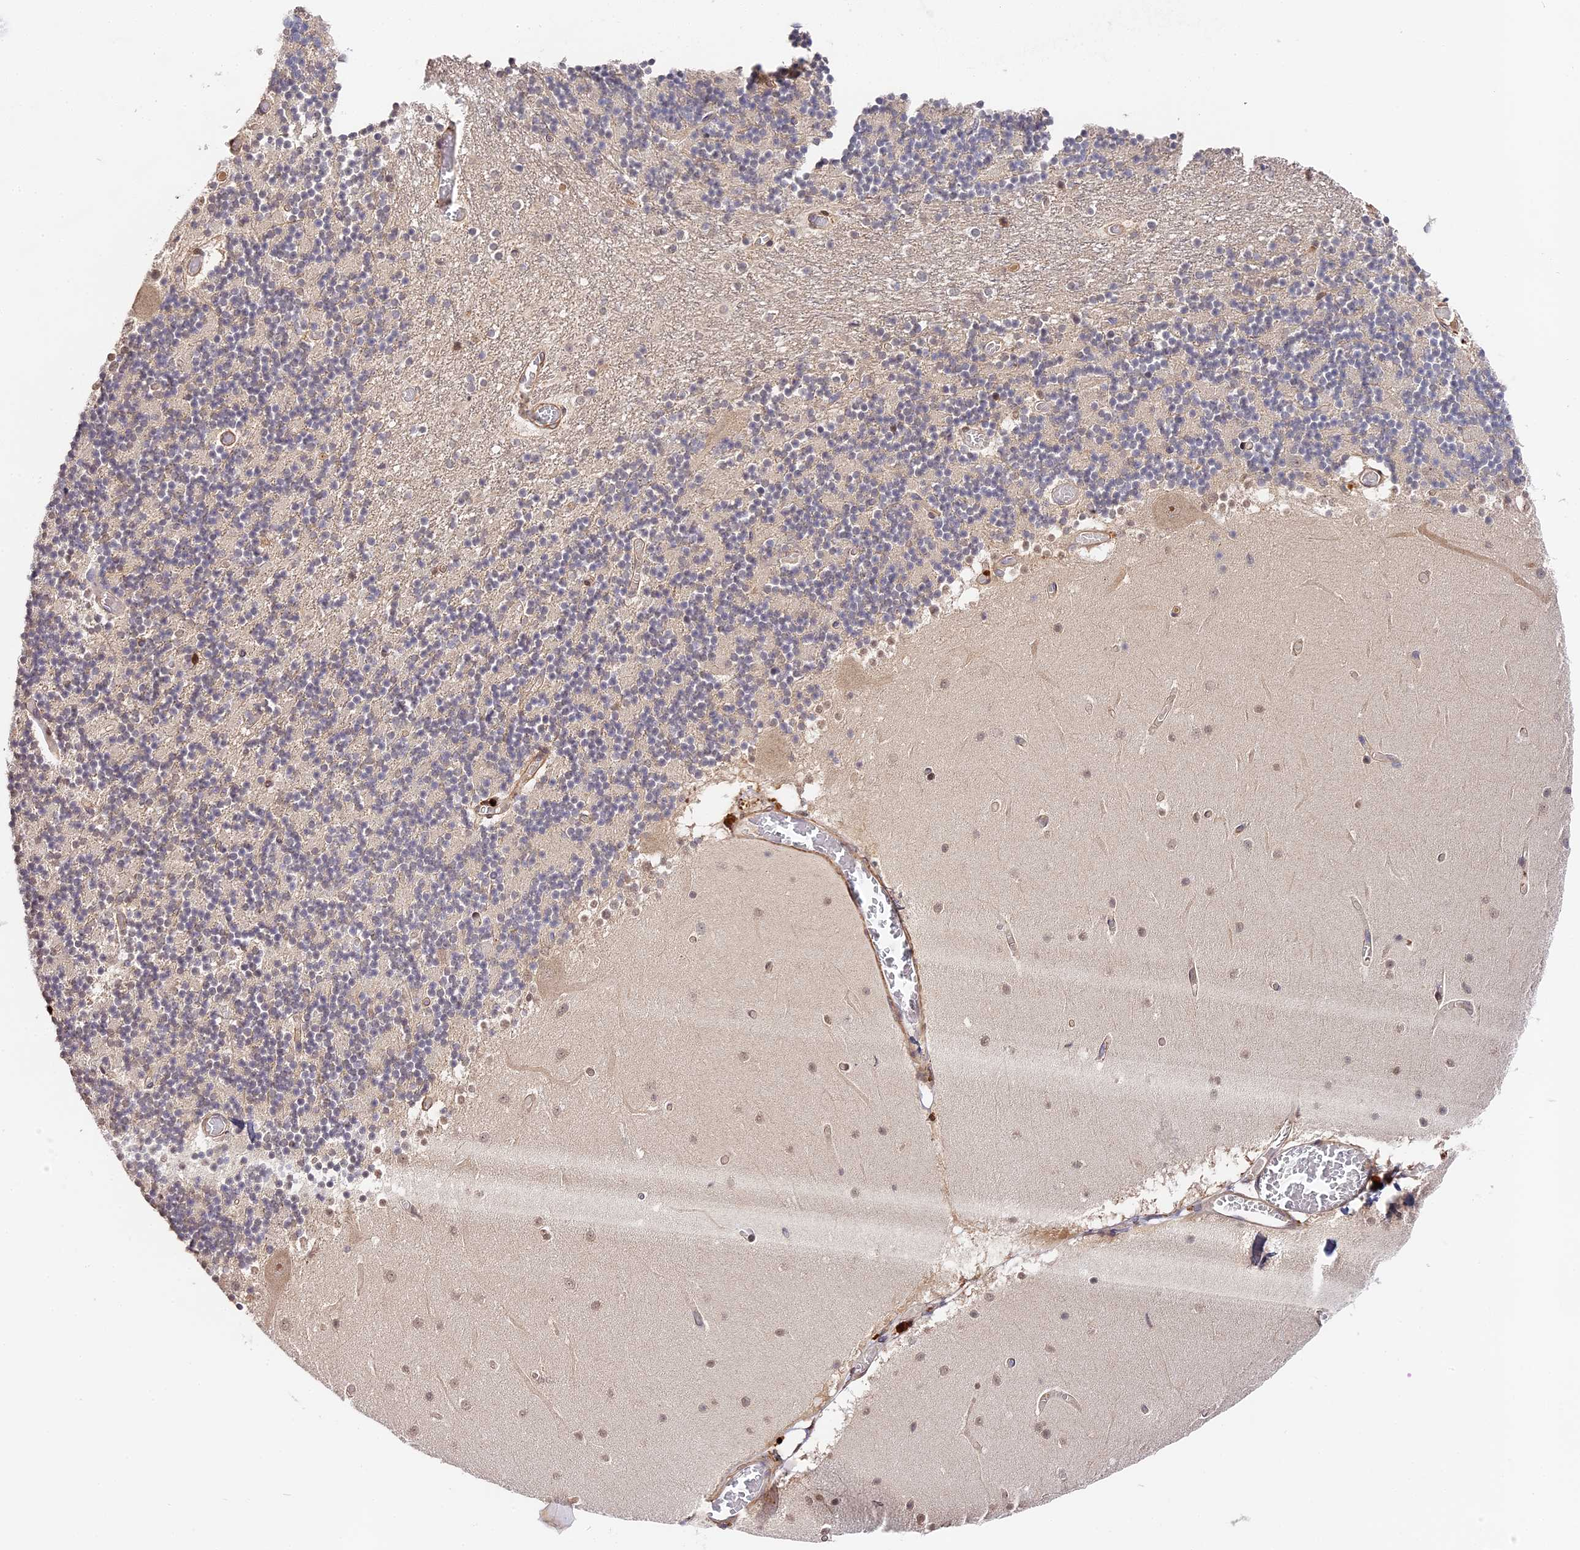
{"staining": {"intensity": "negative", "quantity": "none", "location": "none"}, "tissue": "cerebellum", "cell_type": "Cells in granular layer", "image_type": "normal", "snomed": [{"axis": "morphology", "description": "Normal tissue, NOS"}, {"axis": "topography", "description": "Cerebellum"}], "caption": "Immunohistochemistry of benign human cerebellum demonstrates no staining in cells in granular layer. Nuclei are stained in blue.", "gene": "IMPACT", "patient": {"sex": "female", "age": 28}}